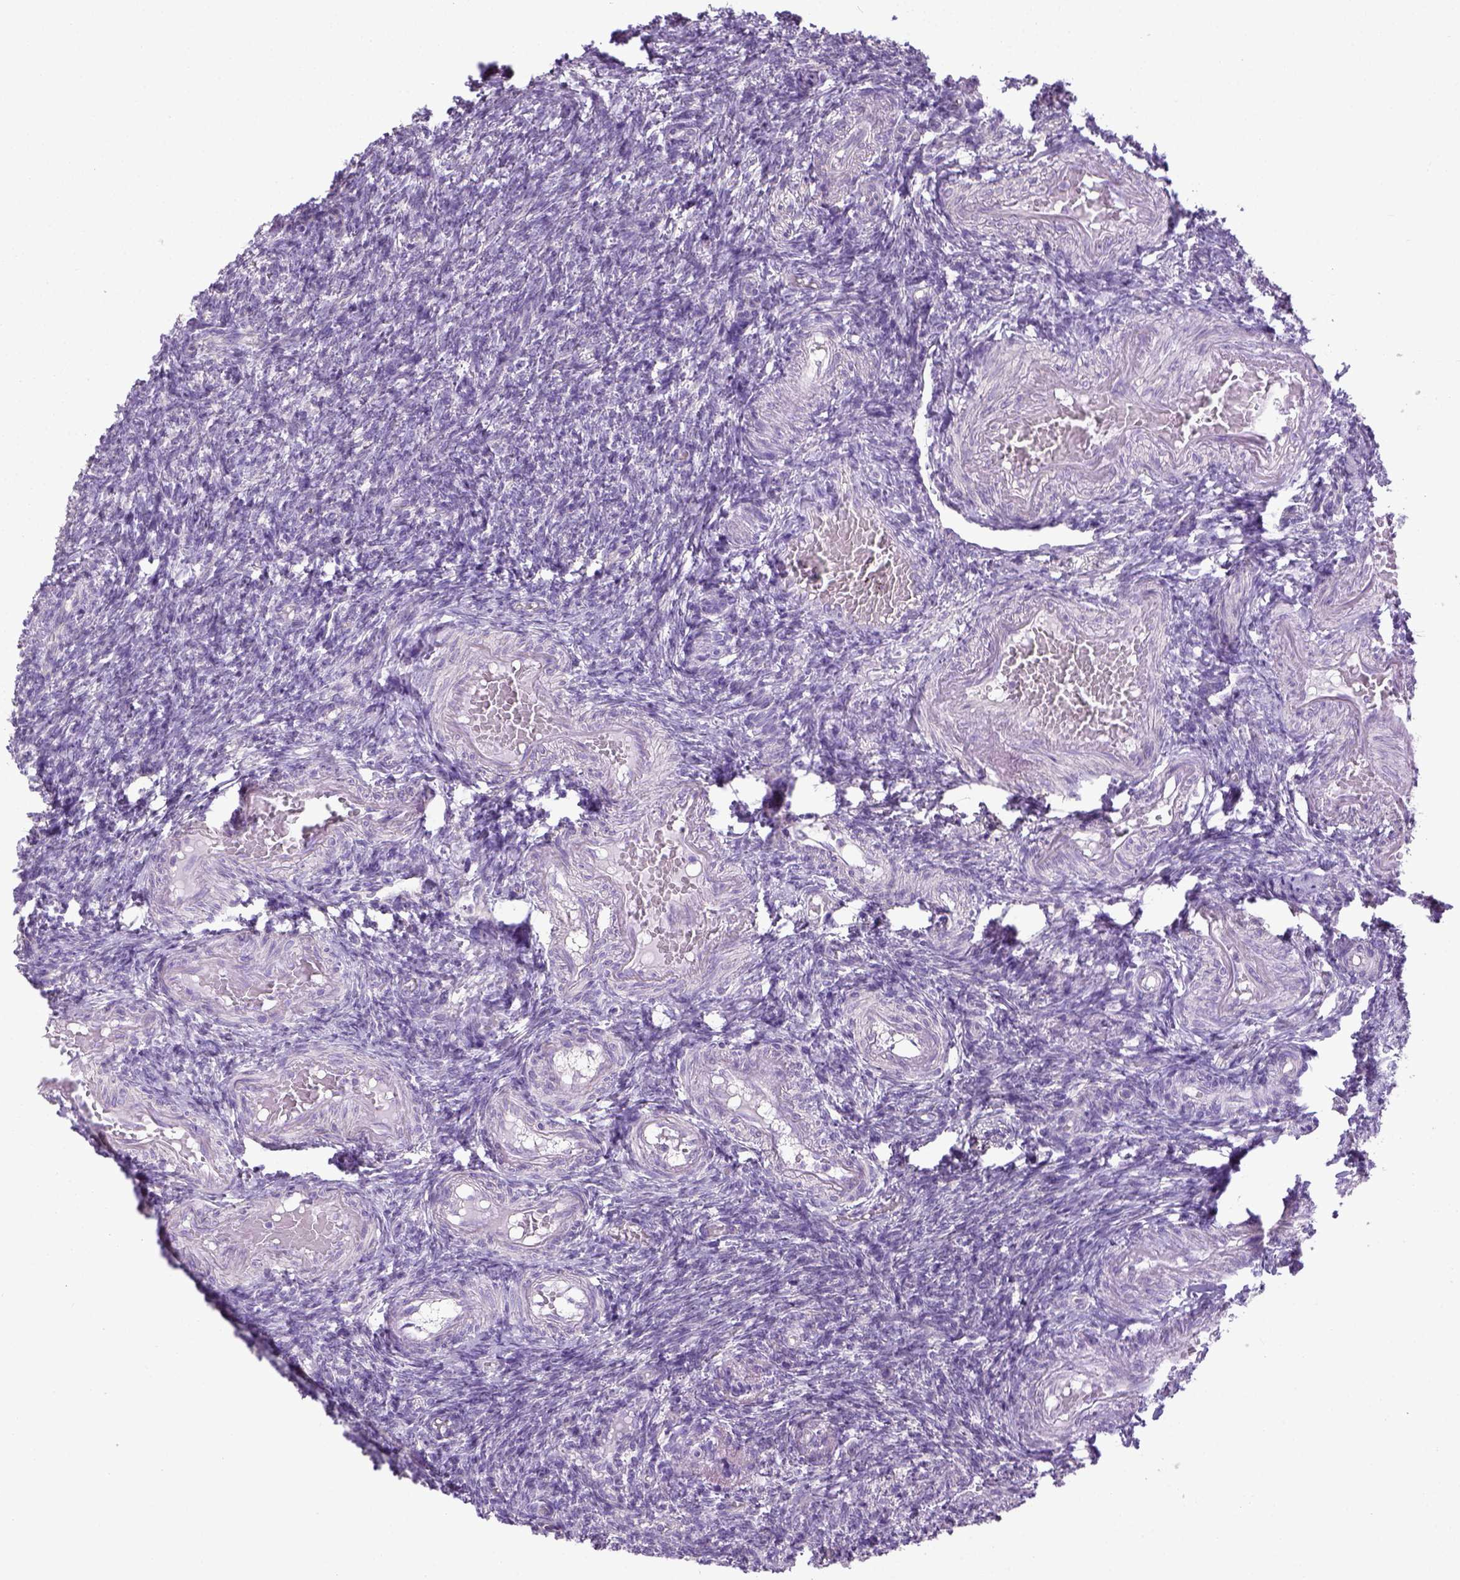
{"staining": {"intensity": "negative", "quantity": "none", "location": "none"}, "tissue": "ovary", "cell_type": "Follicle cells", "image_type": "normal", "snomed": [{"axis": "morphology", "description": "Normal tissue, NOS"}, {"axis": "topography", "description": "Ovary"}], "caption": "Immunohistochemistry of unremarkable human ovary shows no expression in follicle cells. Brightfield microscopy of immunohistochemistry stained with DAB (brown) and hematoxylin (blue), captured at high magnification.", "gene": "LGSN", "patient": {"sex": "female", "age": 39}}